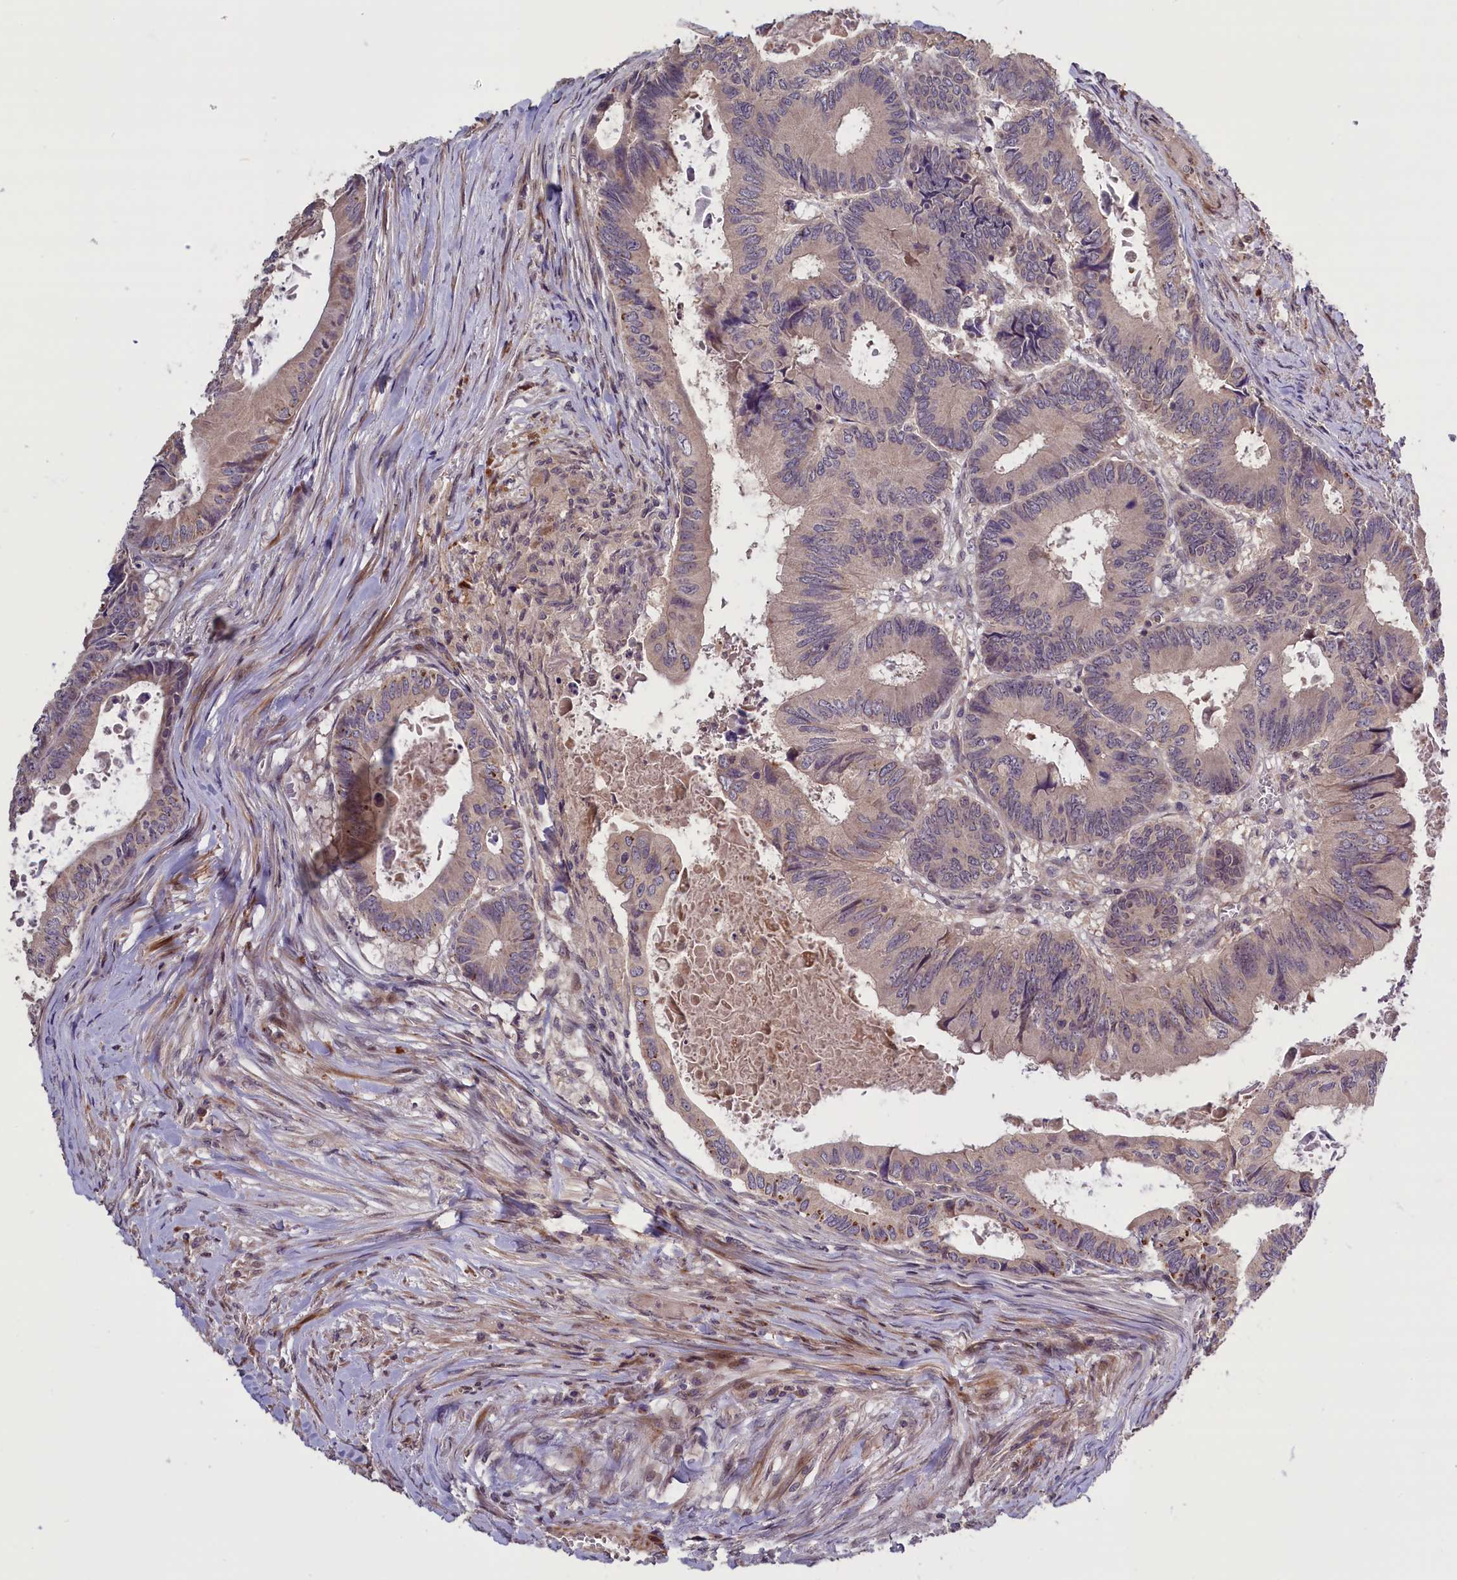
{"staining": {"intensity": "weak", "quantity": "<25%", "location": "cytoplasmic/membranous"}, "tissue": "colorectal cancer", "cell_type": "Tumor cells", "image_type": "cancer", "snomed": [{"axis": "morphology", "description": "Adenocarcinoma, NOS"}, {"axis": "topography", "description": "Colon"}], "caption": "Colorectal adenocarcinoma stained for a protein using immunohistochemistry (IHC) shows no staining tumor cells.", "gene": "DNAJB9", "patient": {"sex": "male", "age": 85}}